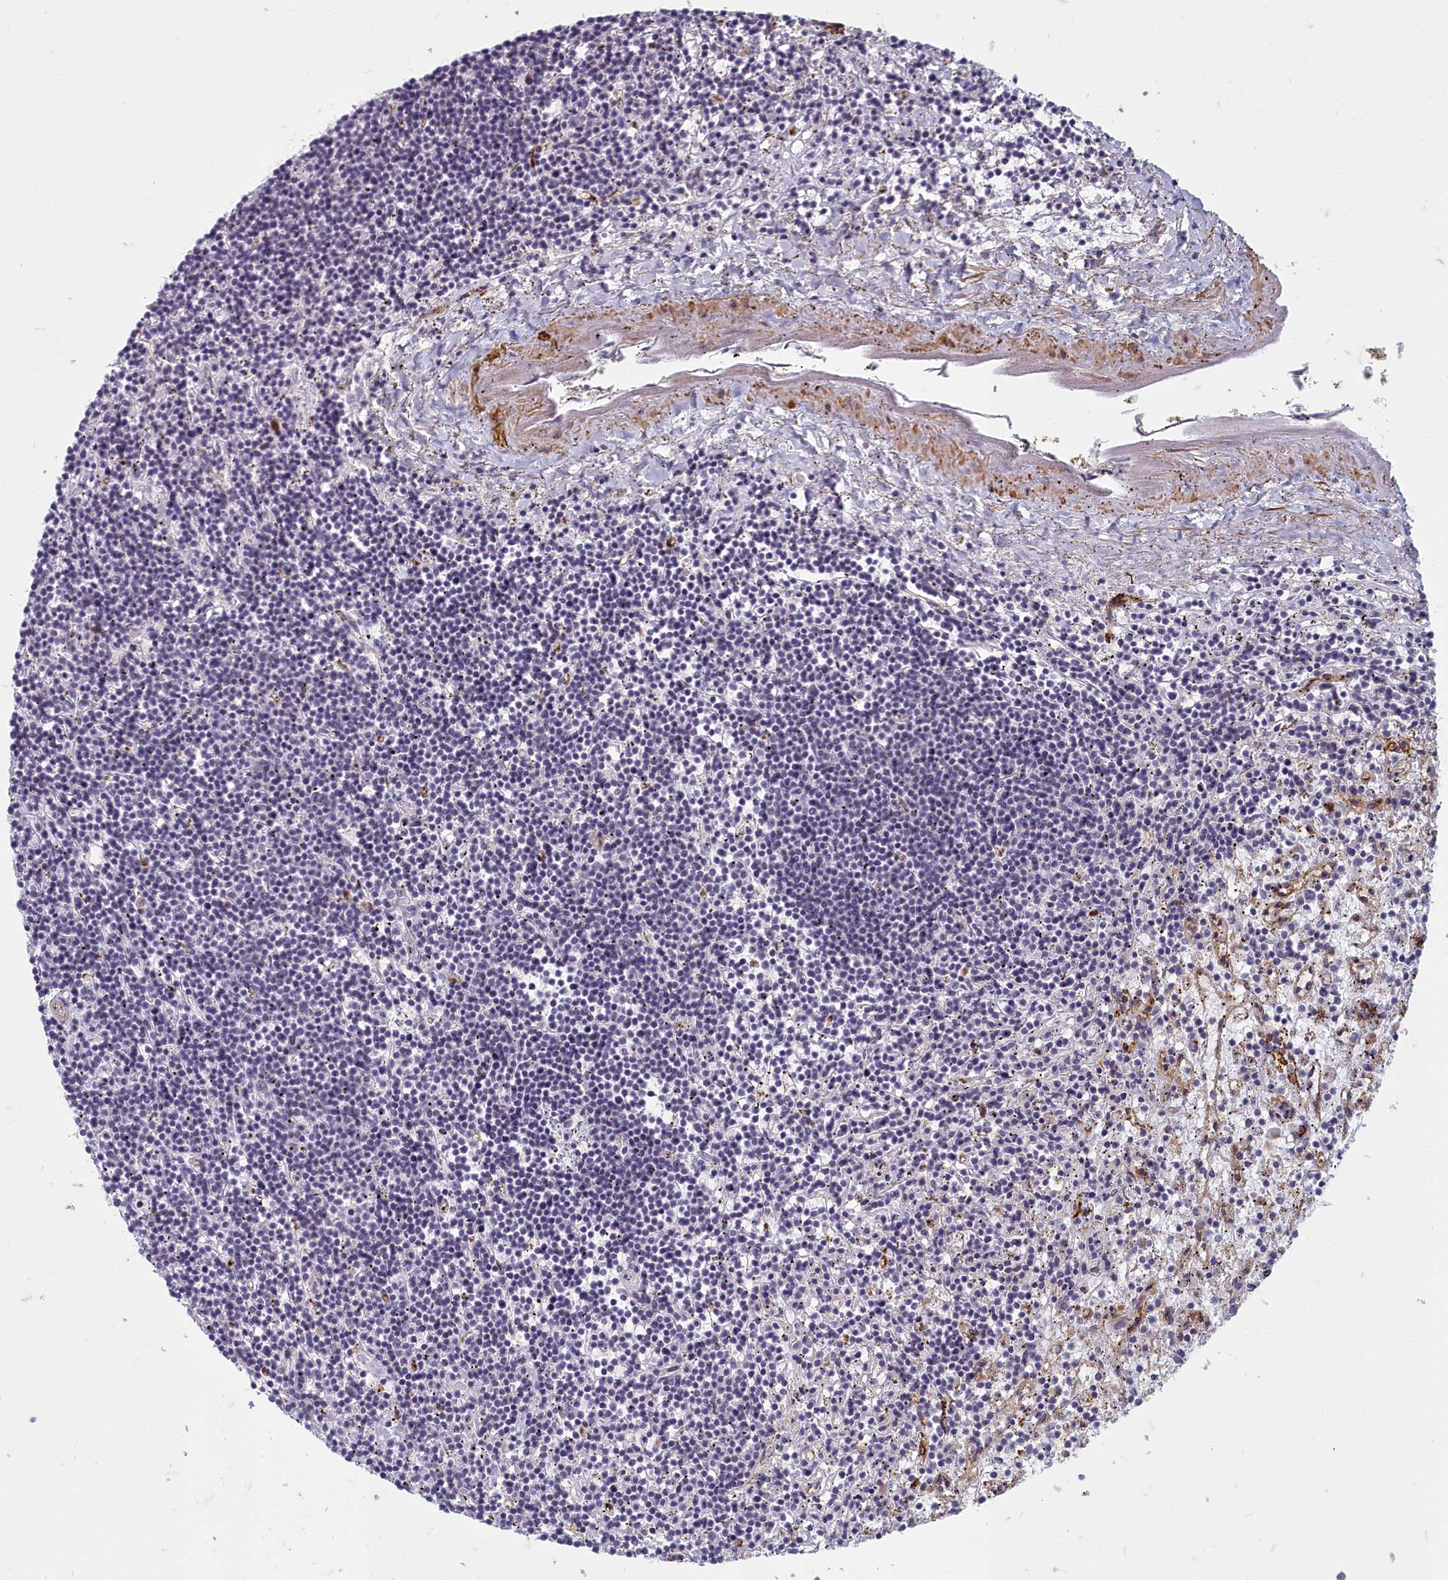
{"staining": {"intensity": "negative", "quantity": "none", "location": "none"}, "tissue": "lymphoma", "cell_type": "Tumor cells", "image_type": "cancer", "snomed": [{"axis": "morphology", "description": "Malignant lymphoma, non-Hodgkin's type, Low grade"}, {"axis": "topography", "description": "Spleen"}], "caption": "Tumor cells show no significant positivity in lymphoma. (DAB (3,3'-diaminobenzidine) immunohistochemistry (IHC) visualized using brightfield microscopy, high magnification).", "gene": "ZNF626", "patient": {"sex": "male", "age": 76}}